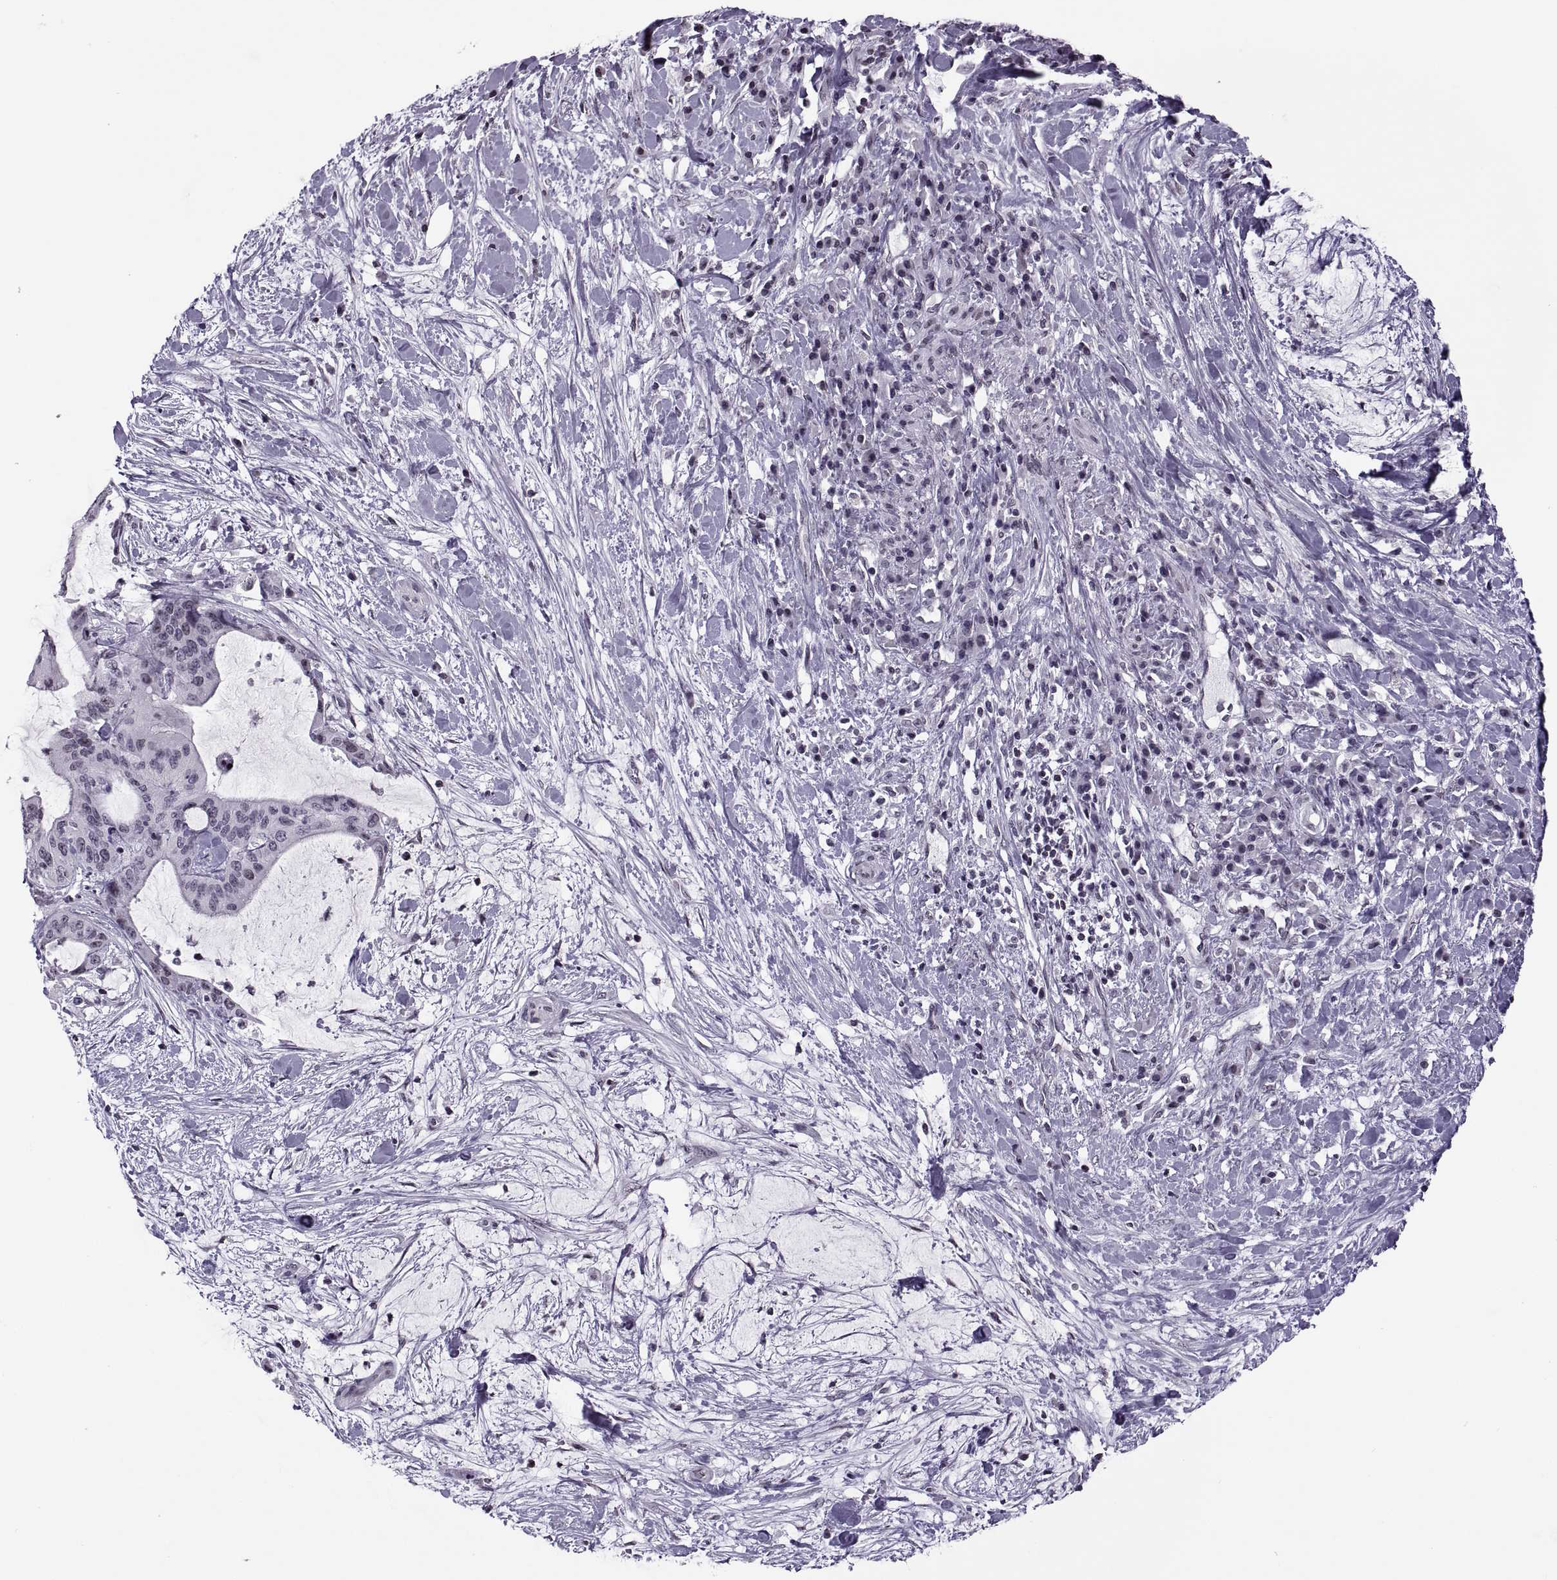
{"staining": {"intensity": "negative", "quantity": "none", "location": "none"}, "tissue": "liver cancer", "cell_type": "Tumor cells", "image_type": "cancer", "snomed": [{"axis": "morphology", "description": "Cholangiocarcinoma"}, {"axis": "topography", "description": "Liver"}], "caption": "IHC of liver cancer displays no staining in tumor cells.", "gene": "H1-8", "patient": {"sex": "female", "age": 73}}